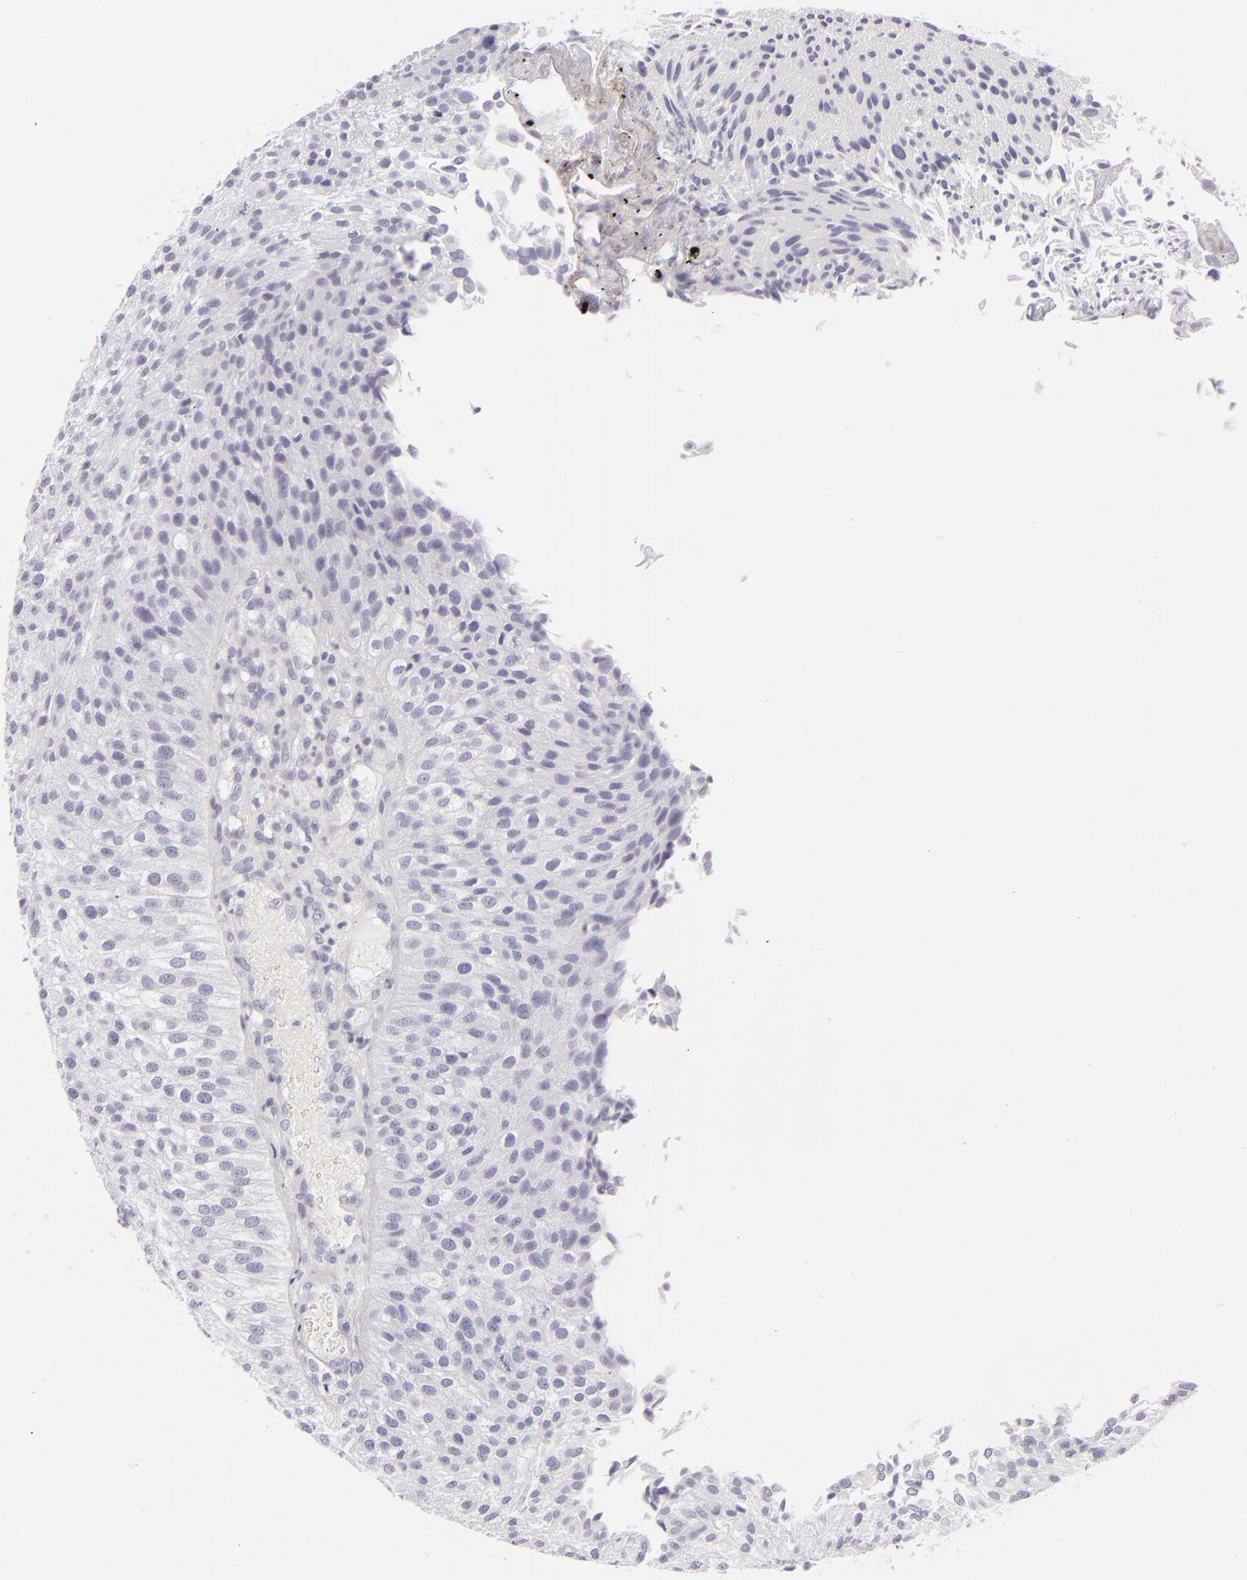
{"staining": {"intensity": "negative", "quantity": "none", "location": "none"}, "tissue": "urothelial cancer", "cell_type": "Tumor cells", "image_type": "cancer", "snomed": [{"axis": "morphology", "description": "Urothelial carcinoma, Low grade"}, {"axis": "topography", "description": "Urinary bladder"}], "caption": "Immunohistochemistry micrograph of neoplastic tissue: urothelial carcinoma (low-grade) stained with DAB displays no significant protein staining in tumor cells.", "gene": "CDX2", "patient": {"sex": "female", "age": 89}}